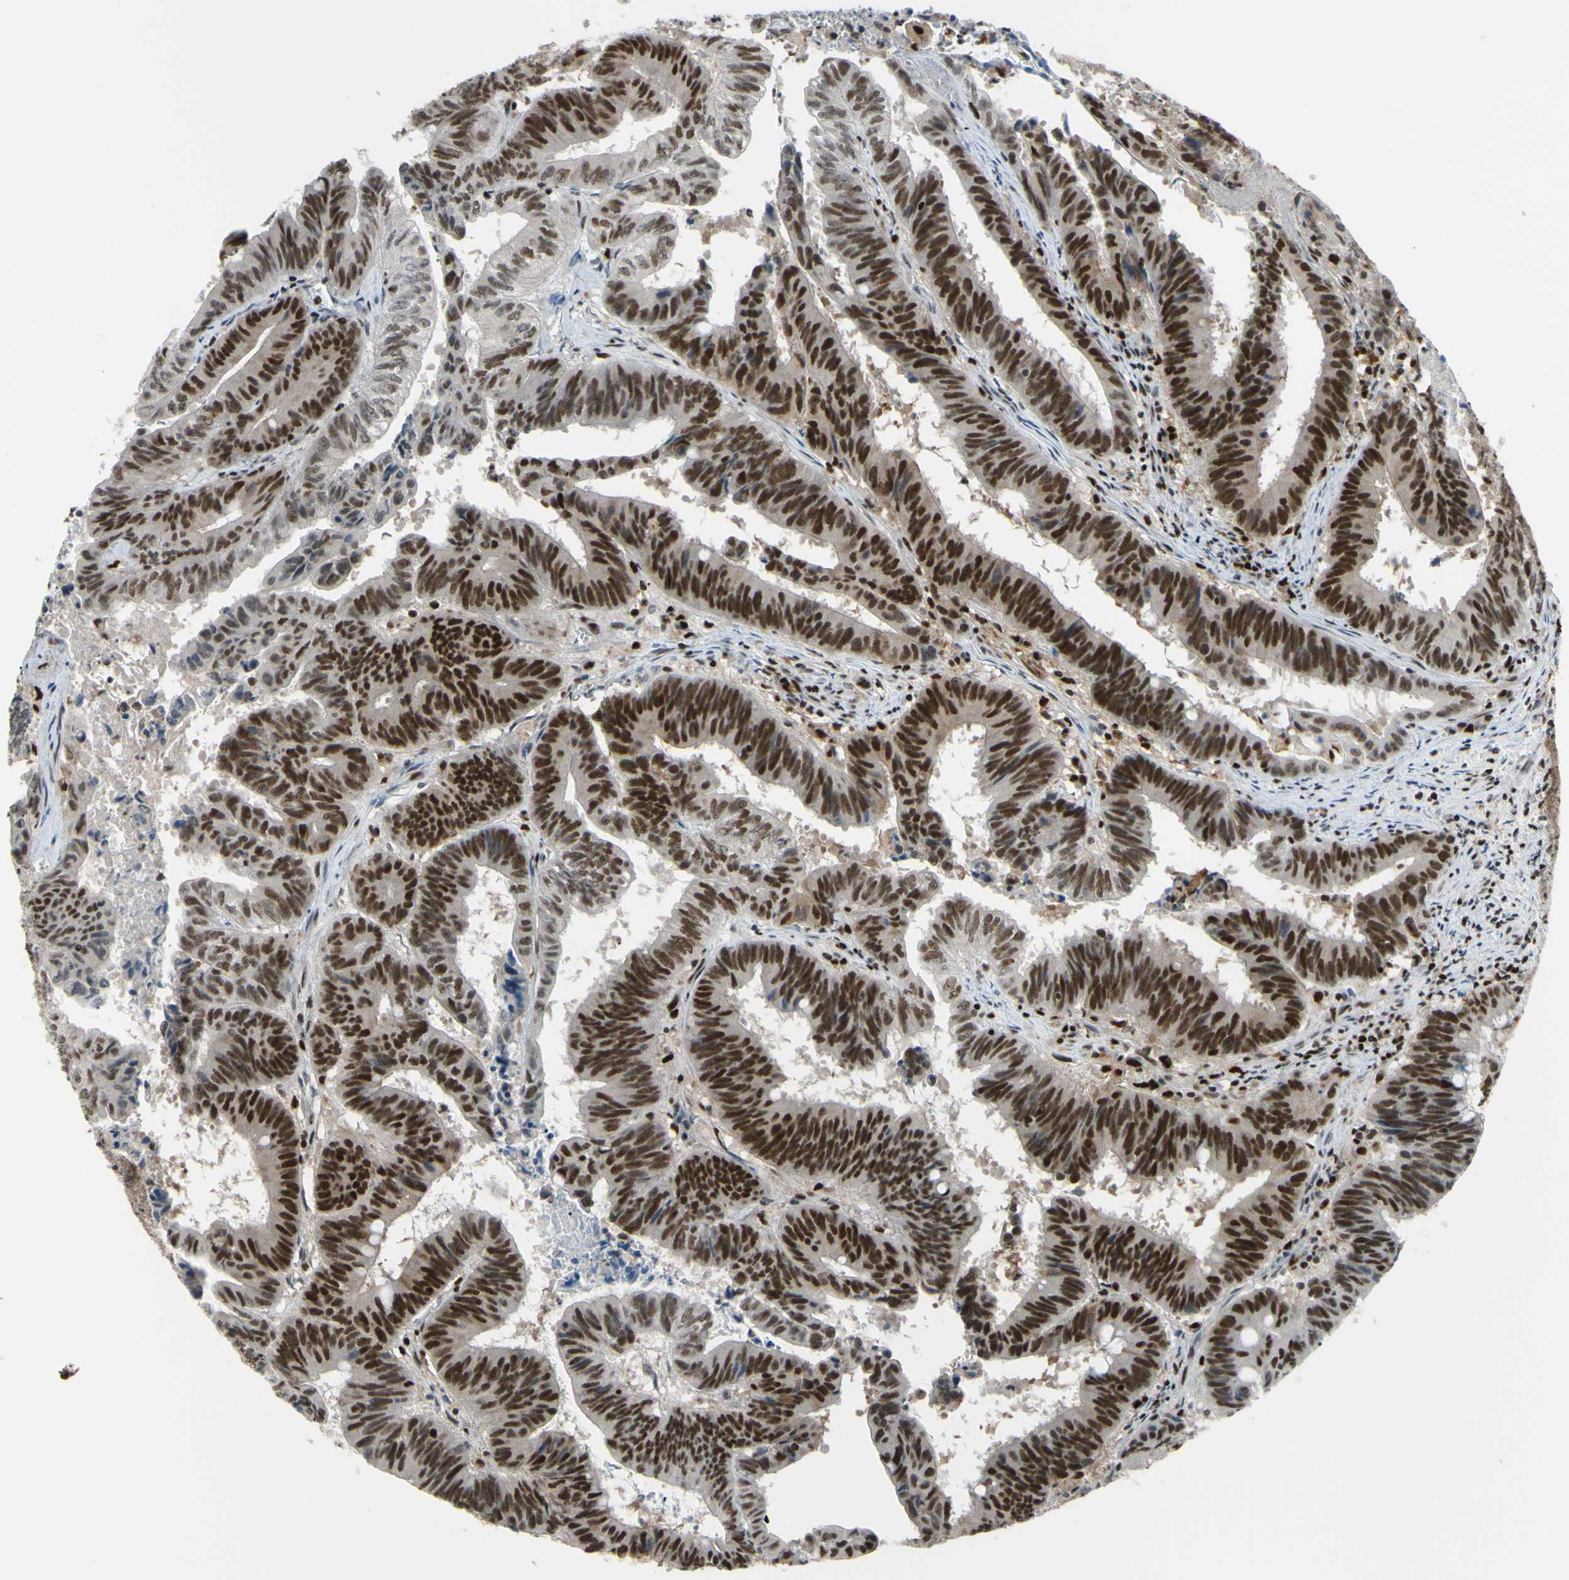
{"staining": {"intensity": "strong", "quantity": ">75%", "location": "cytoplasmic/membranous,nuclear"}, "tissue": "colorectal cancer", "cell_type": "Tumor cells", "image_type": "cancer", "snomed": [{"axis": "morphology", "description": "Adenocarcinoma, NOS"}, {"axis": "topography", "description": "Colon"}], "caption": "IHC histopathology image of human adenocarcinoma (colorectal) stained for a protein (brown), which shows high levels of strong cytoplasmic/membranous and nuclear positivity in approximately >75% of tumor cells.", "gene": "FKBP5", "patient": {"sex": "male", "age": 45}}